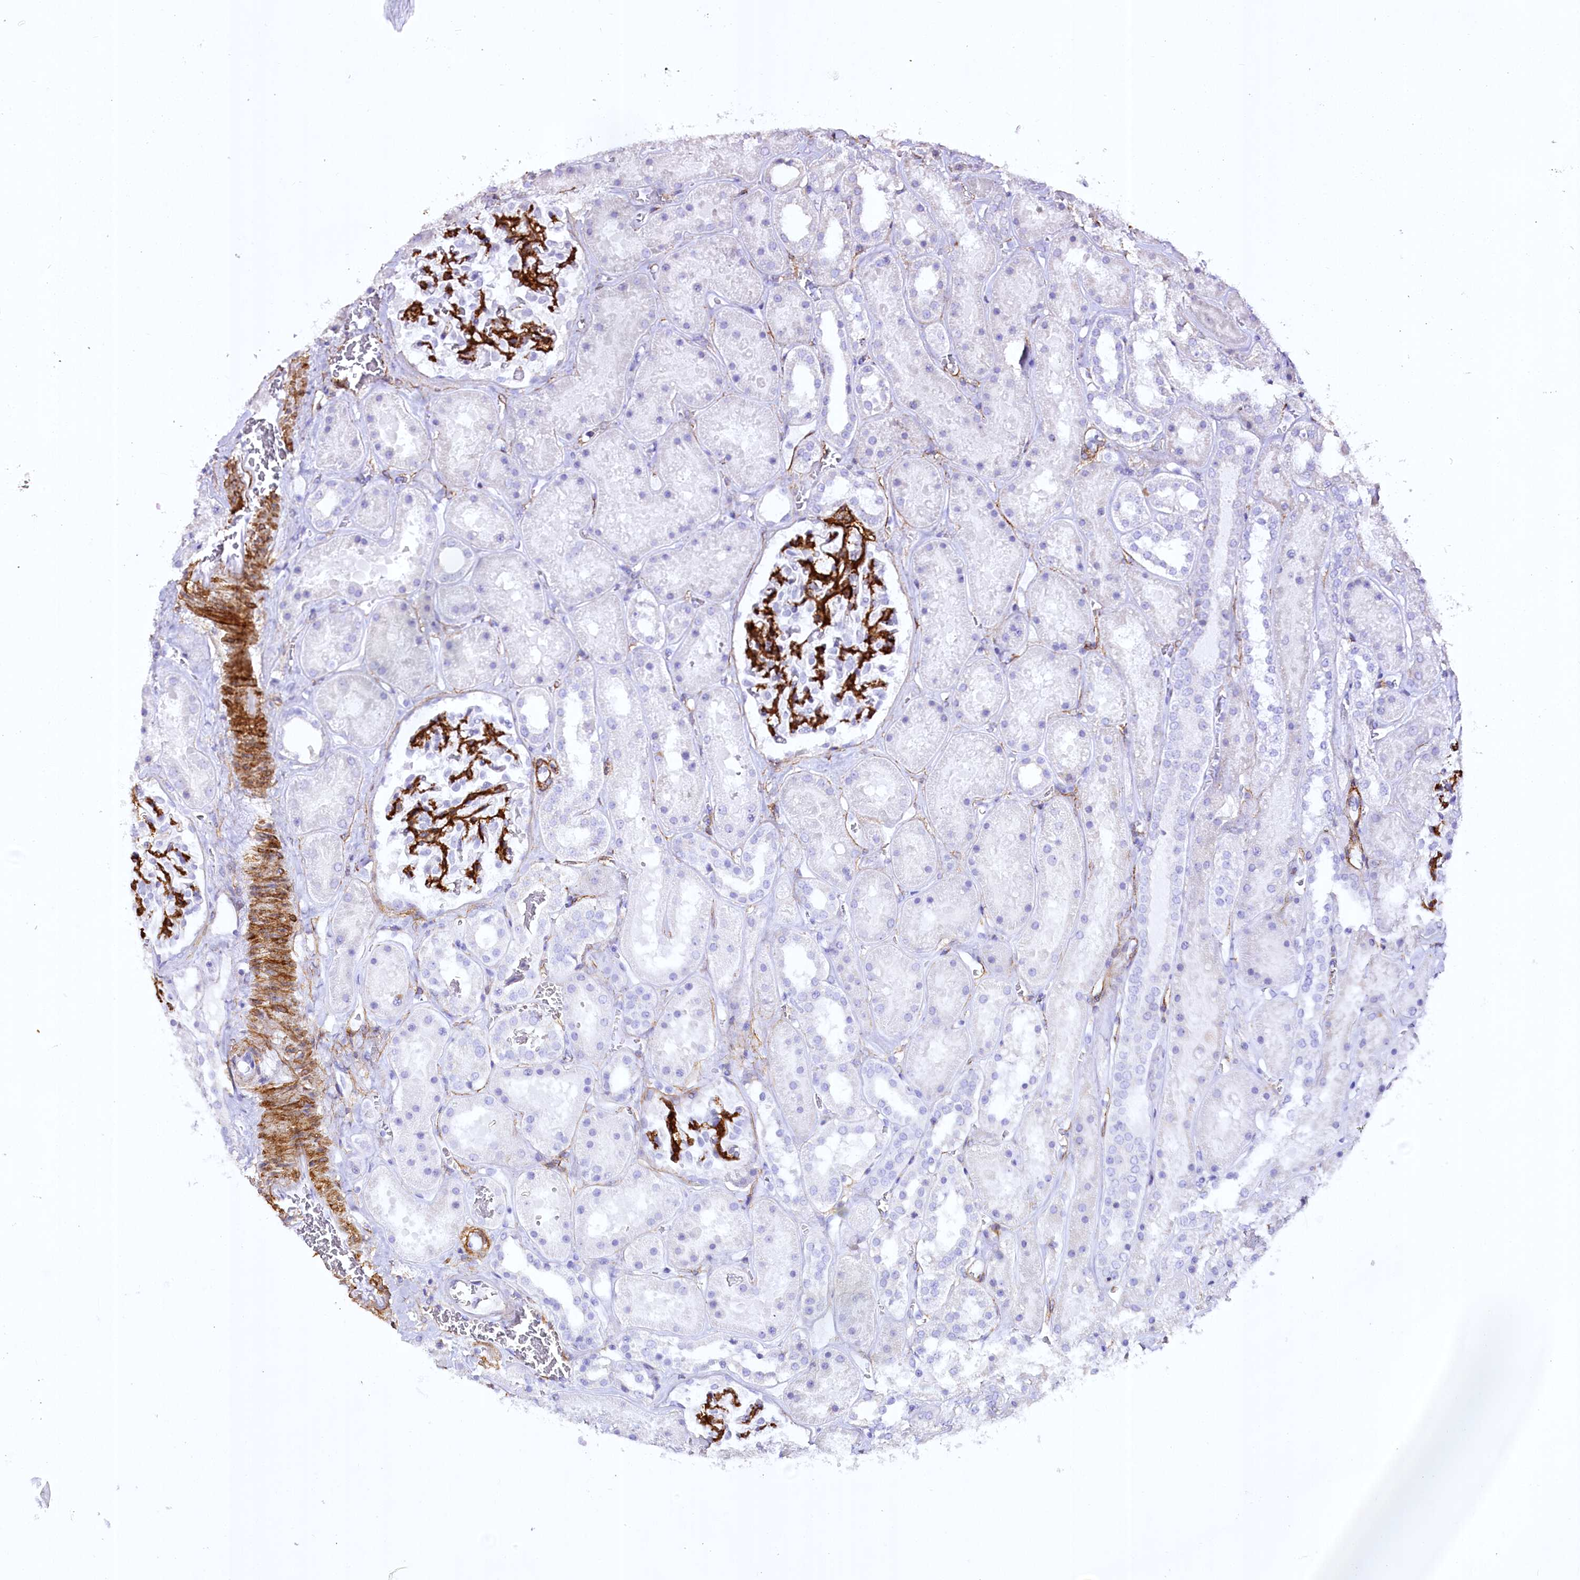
{"staining": {"intensity": "strong", "quantity": "<25%", "location": "cytoplasmic/membranous"}, "tissue": "kidney", "cell_type": "Cells in glomeruli", "image_type": "normal", "snomed": [{"axis": "morphology", "description": "Normal tissue, NOS"}, {"axis": "topography", "description": "Kidney"}], "caption": "A medium amount of strong cytoplasmic/membranous positivity is present in approximately <25% of cells in glomeruli in benign kidney.", "gene": "SYNPO2", "patient": {"sex": "female", "age": 41}}